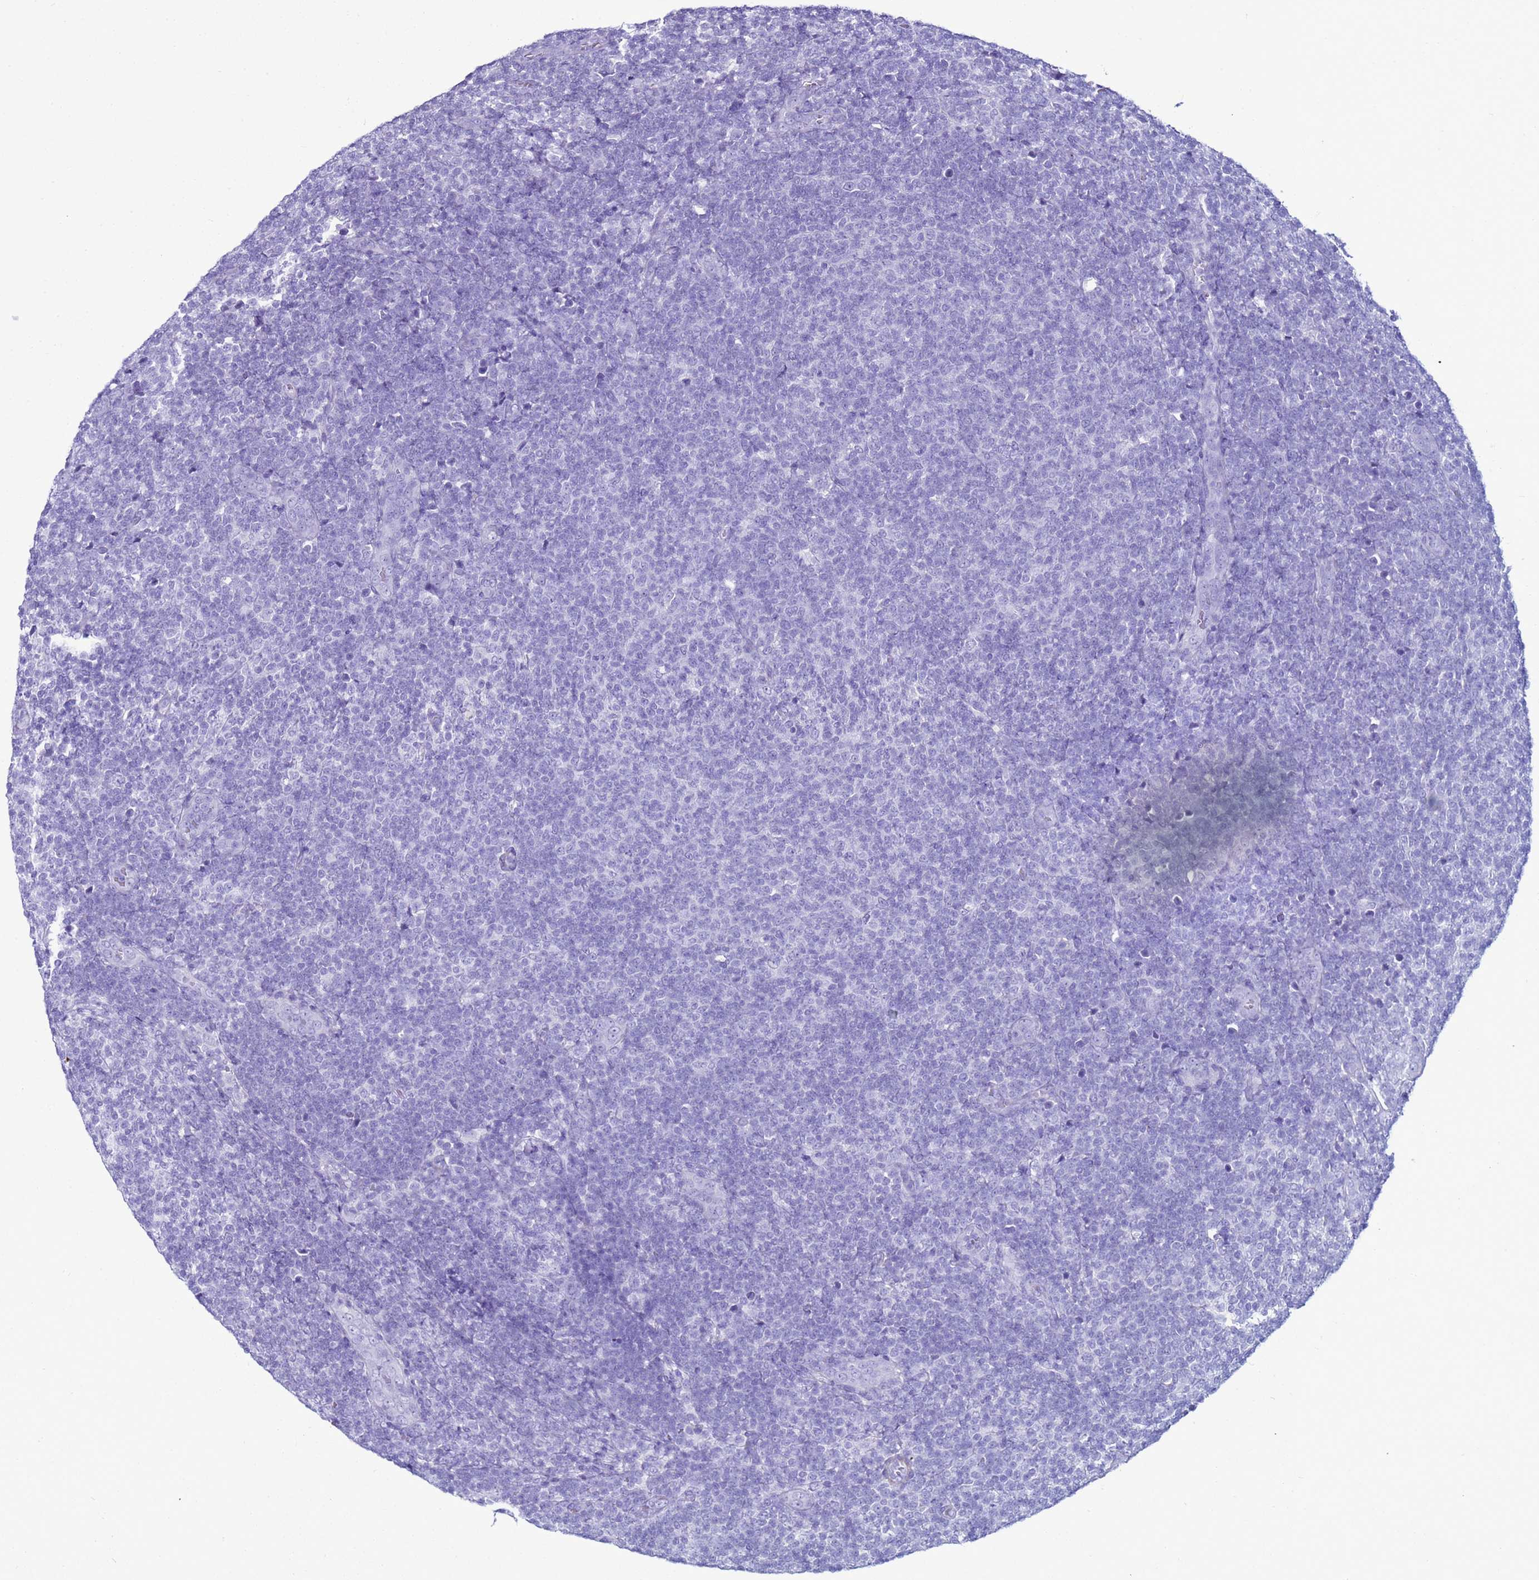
{"staining": {"intensity": "negative", "quantity": "none", "location": "none"}, "tissue": "lymphoma", "cell_type": "Tumor cells", "image_type": "cancer", "snomed": [{"axis": "morphology", "description": "Malignant lymphoma, non-Hodgkin's type, Low grade"}, {"axis": "topography", "description": "Lymph node"}], "caption": "Lymphoma was stained to show a protein in brown. There is no significant positivity in tumor cells.", "gene": "LCMT1", "patient": {"sex": "male", "age": 66}}